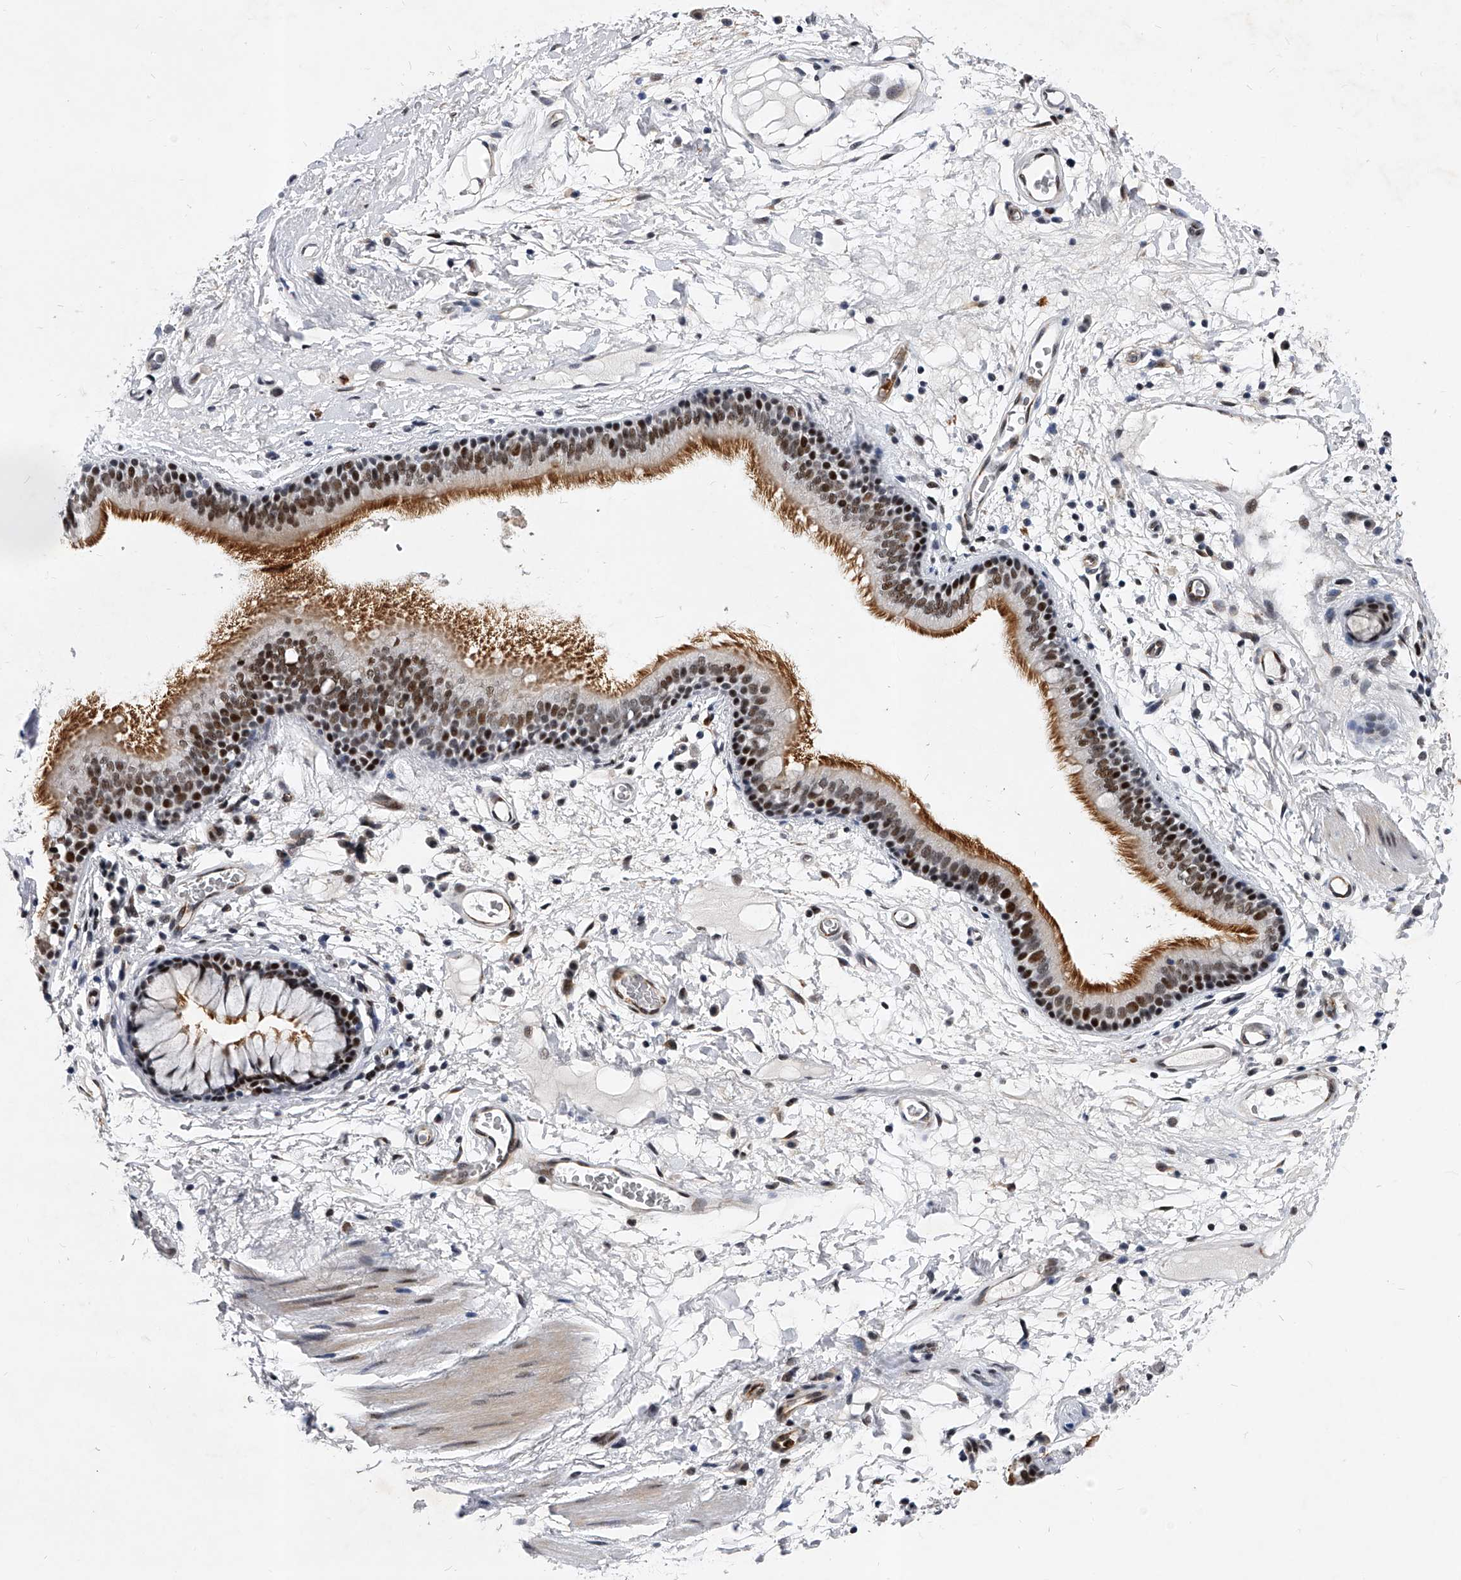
{"staining": {"intensity": "negative", "quantity": "none", "location": "none"}, "tissue": "adipose tissue", "cell_type": "Adipocytes", "image_type": "normal", "snomed": [{"axis": "morphology", "description": "Normal tissue, NOS"}, {"axis": "topography", "description": "Cartilage tissue"}], "caption": "High power microscopy micrograph of an immunohistochemistry micrograph of unremarkable adipose tissue, revealing no significant positivity in adipocytes.", "gene": "TESK2", "patient": {"sex": "female", "age": 63}}